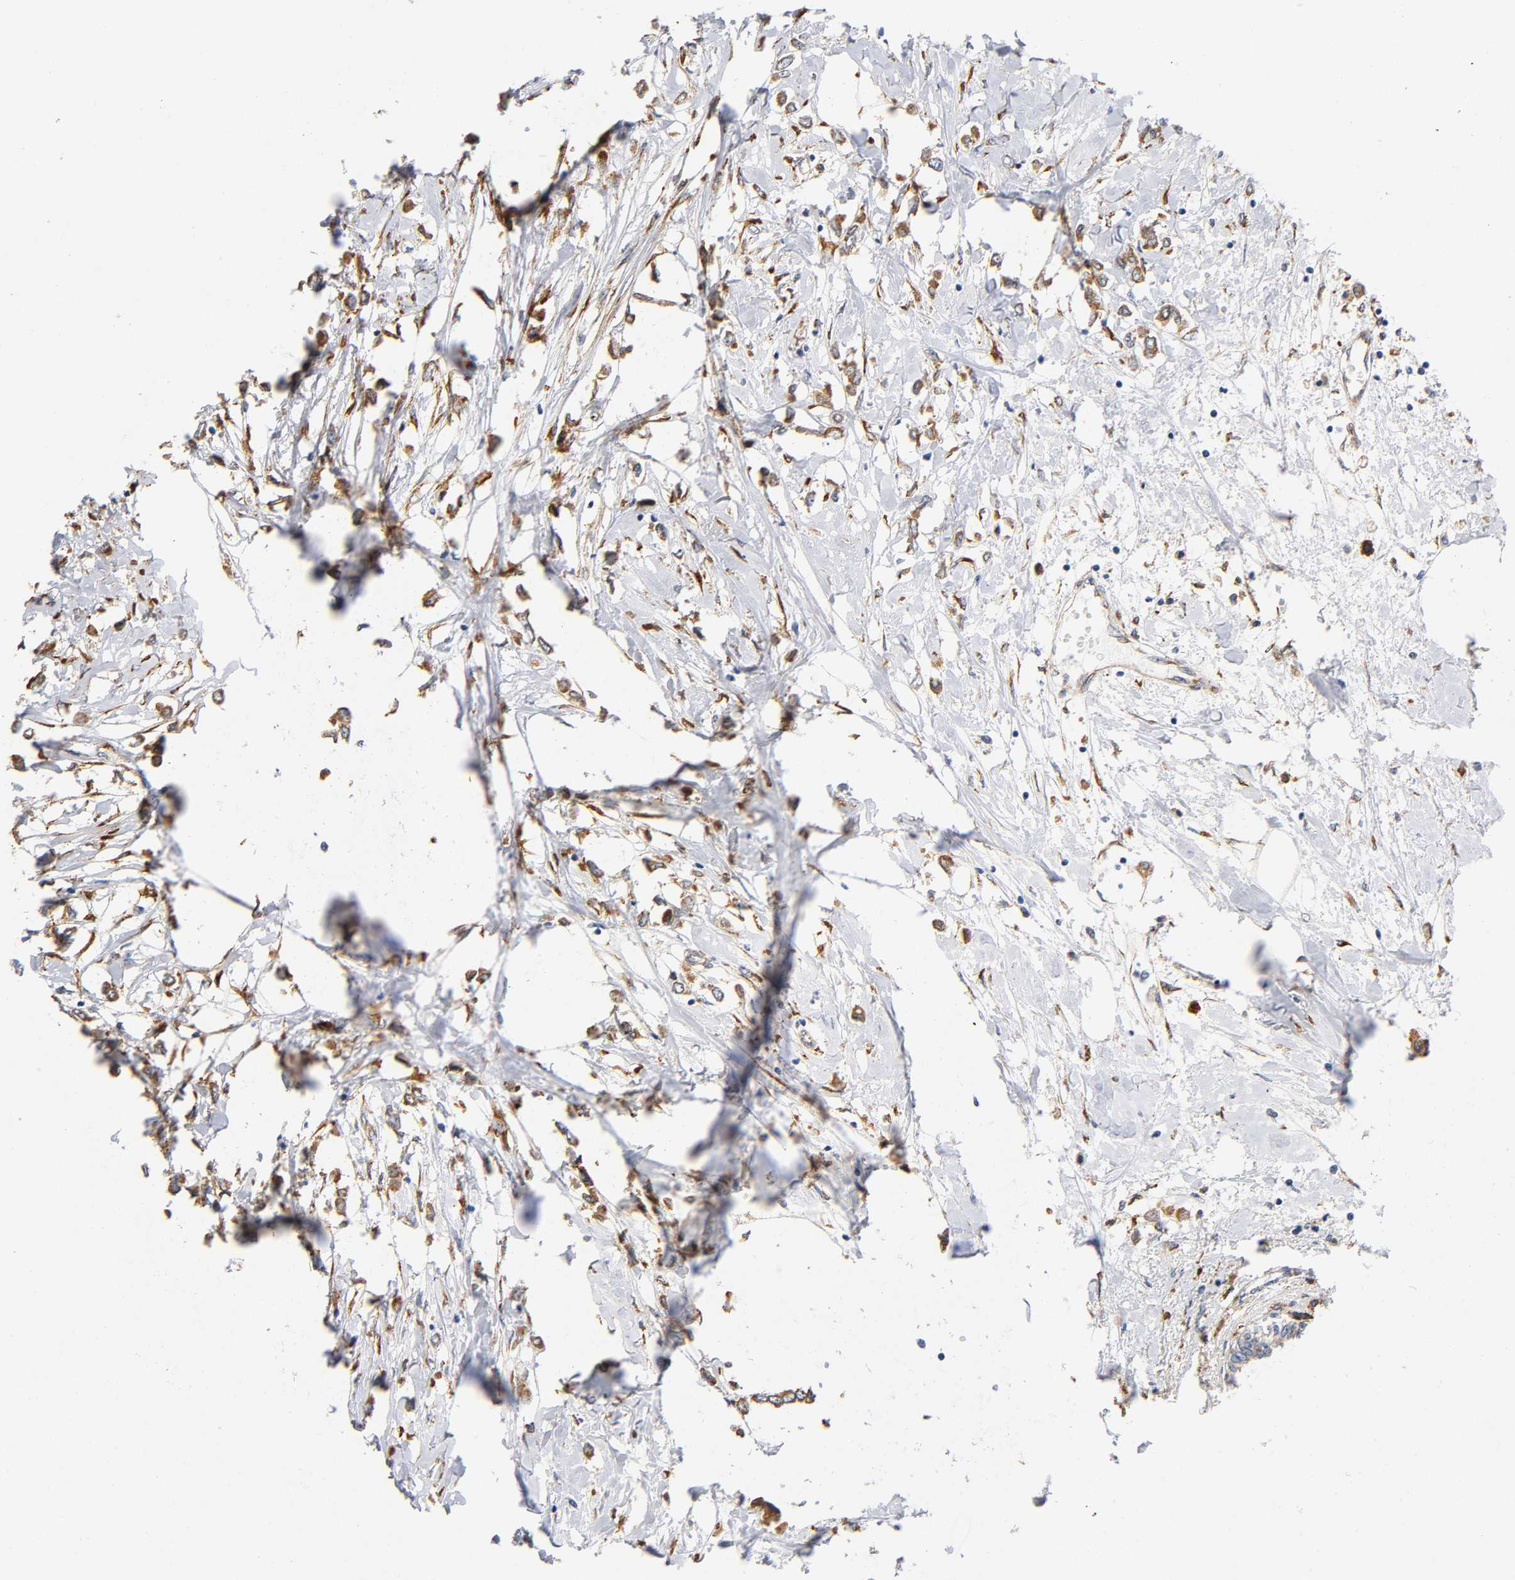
{"staining": {"intensity": "strong", "quantity": ">75%", "location": "cytoplasmic/membranous"}, "tissue": "breast cancer", "cell_type": "Tumor cells", "image_type": "cancer", "snomed": [{"axis": "morphology", "description": "Lobular carcinoma"}, {"axis": "topography", "description": "Breast"}], "caption": "A histopathology image showing strong cytoplasmic/membranous staining in about >75% of tumor cells in breast cancer, as visualized by brown immunohistochemical staining.", "gene": "SOS2", "patient": {"sex": "female", "age": 51}}